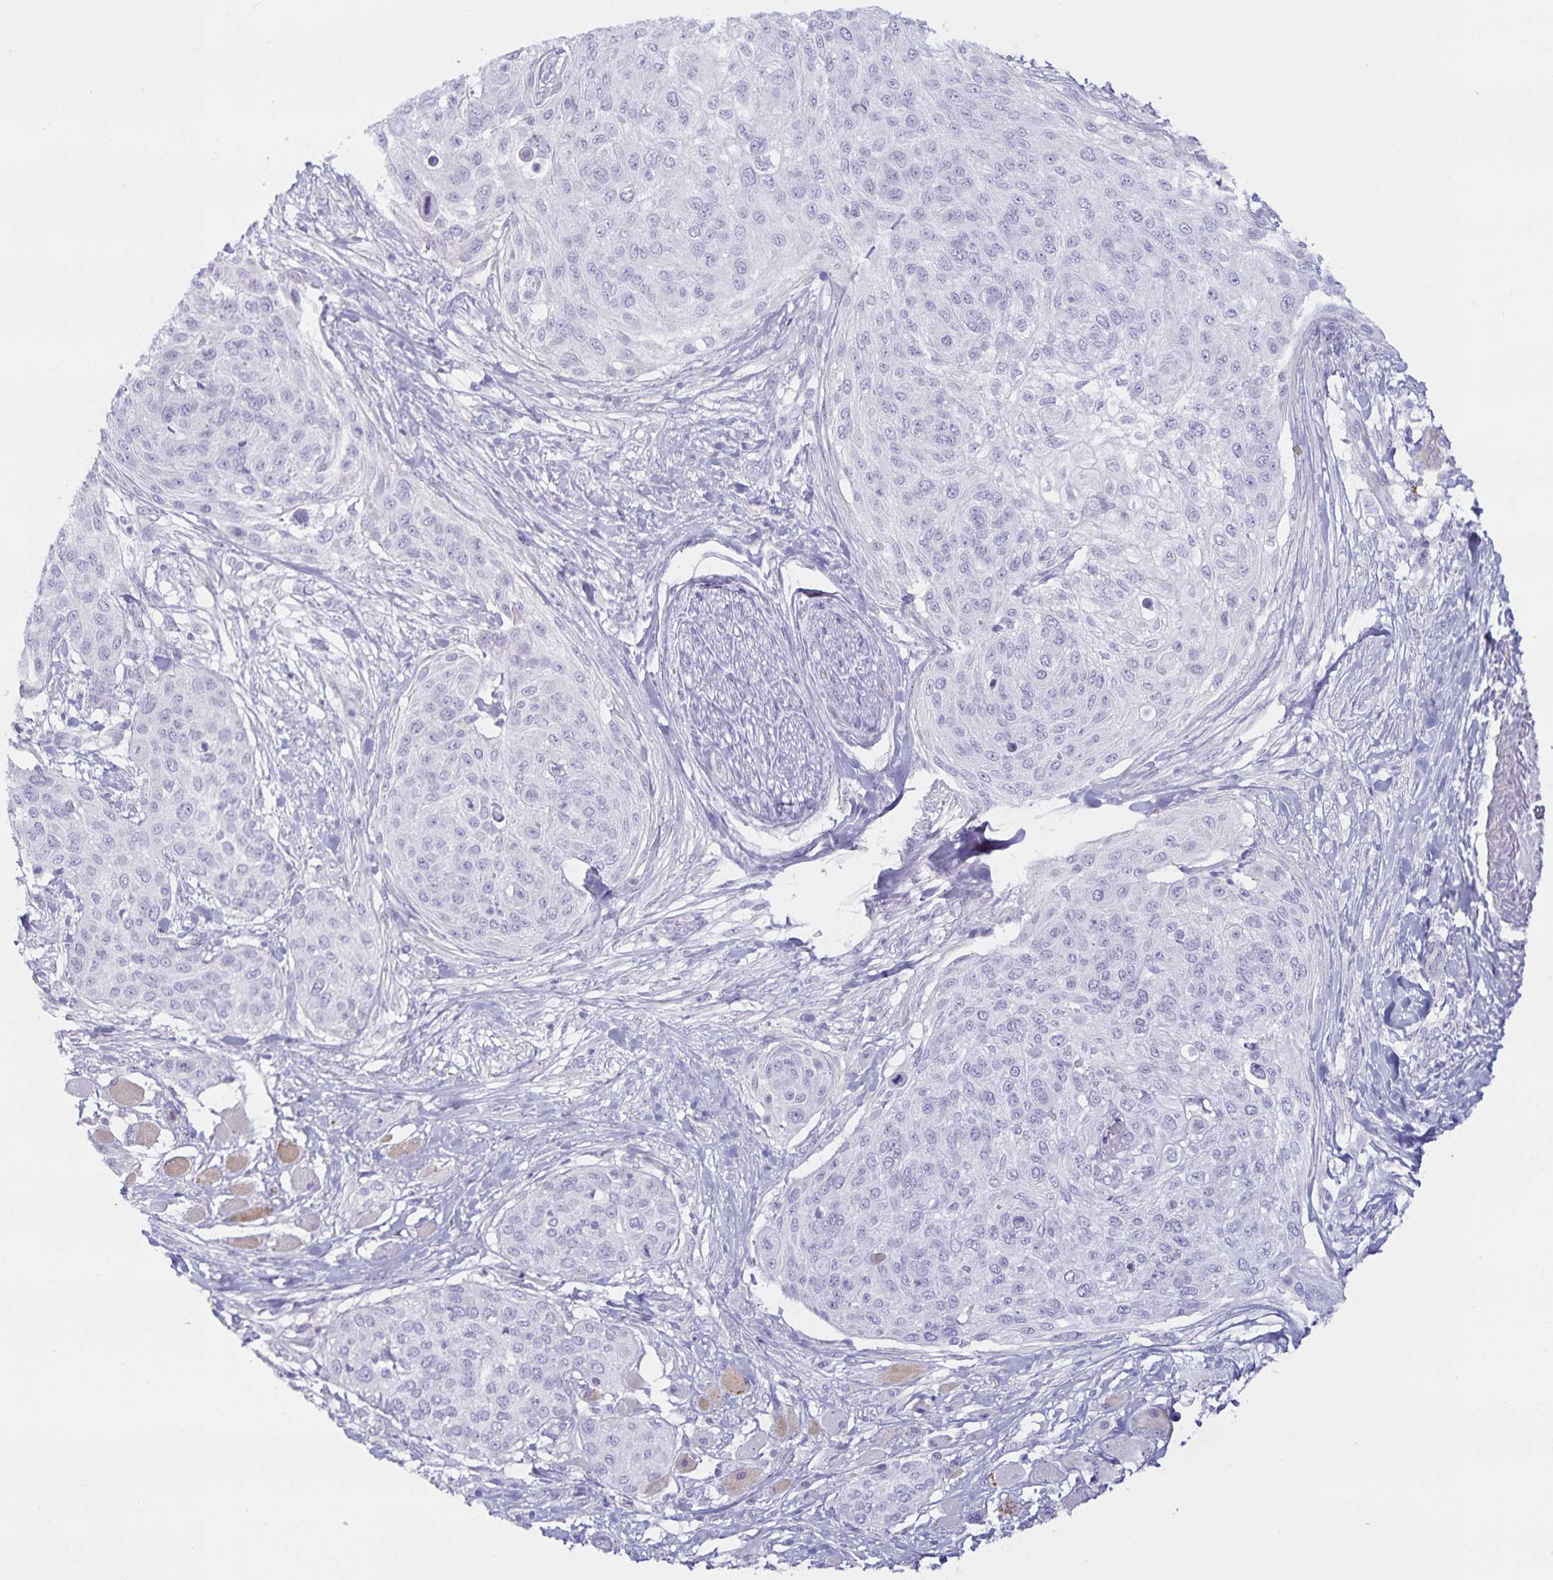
{"staining": {"intensity": "negative", "quantity": "none", "location": "none"}, "tissue": "skin cancer", "cell_type": "Tumor cells", "image_type": "cancer", "snomed": [{"axis": "morphology", "description": "Squamous cell carcinoma, NOS"}, {"axis": "topography", "description": "Skin"}], "caption": "This is an immunohistochemistry (IHC) photomicrograph of skin squamous cell carcinoma. There is no staining in tumor cells.", "gene": "SPAG4", "patient": {"sex": "female", "age": 87}}